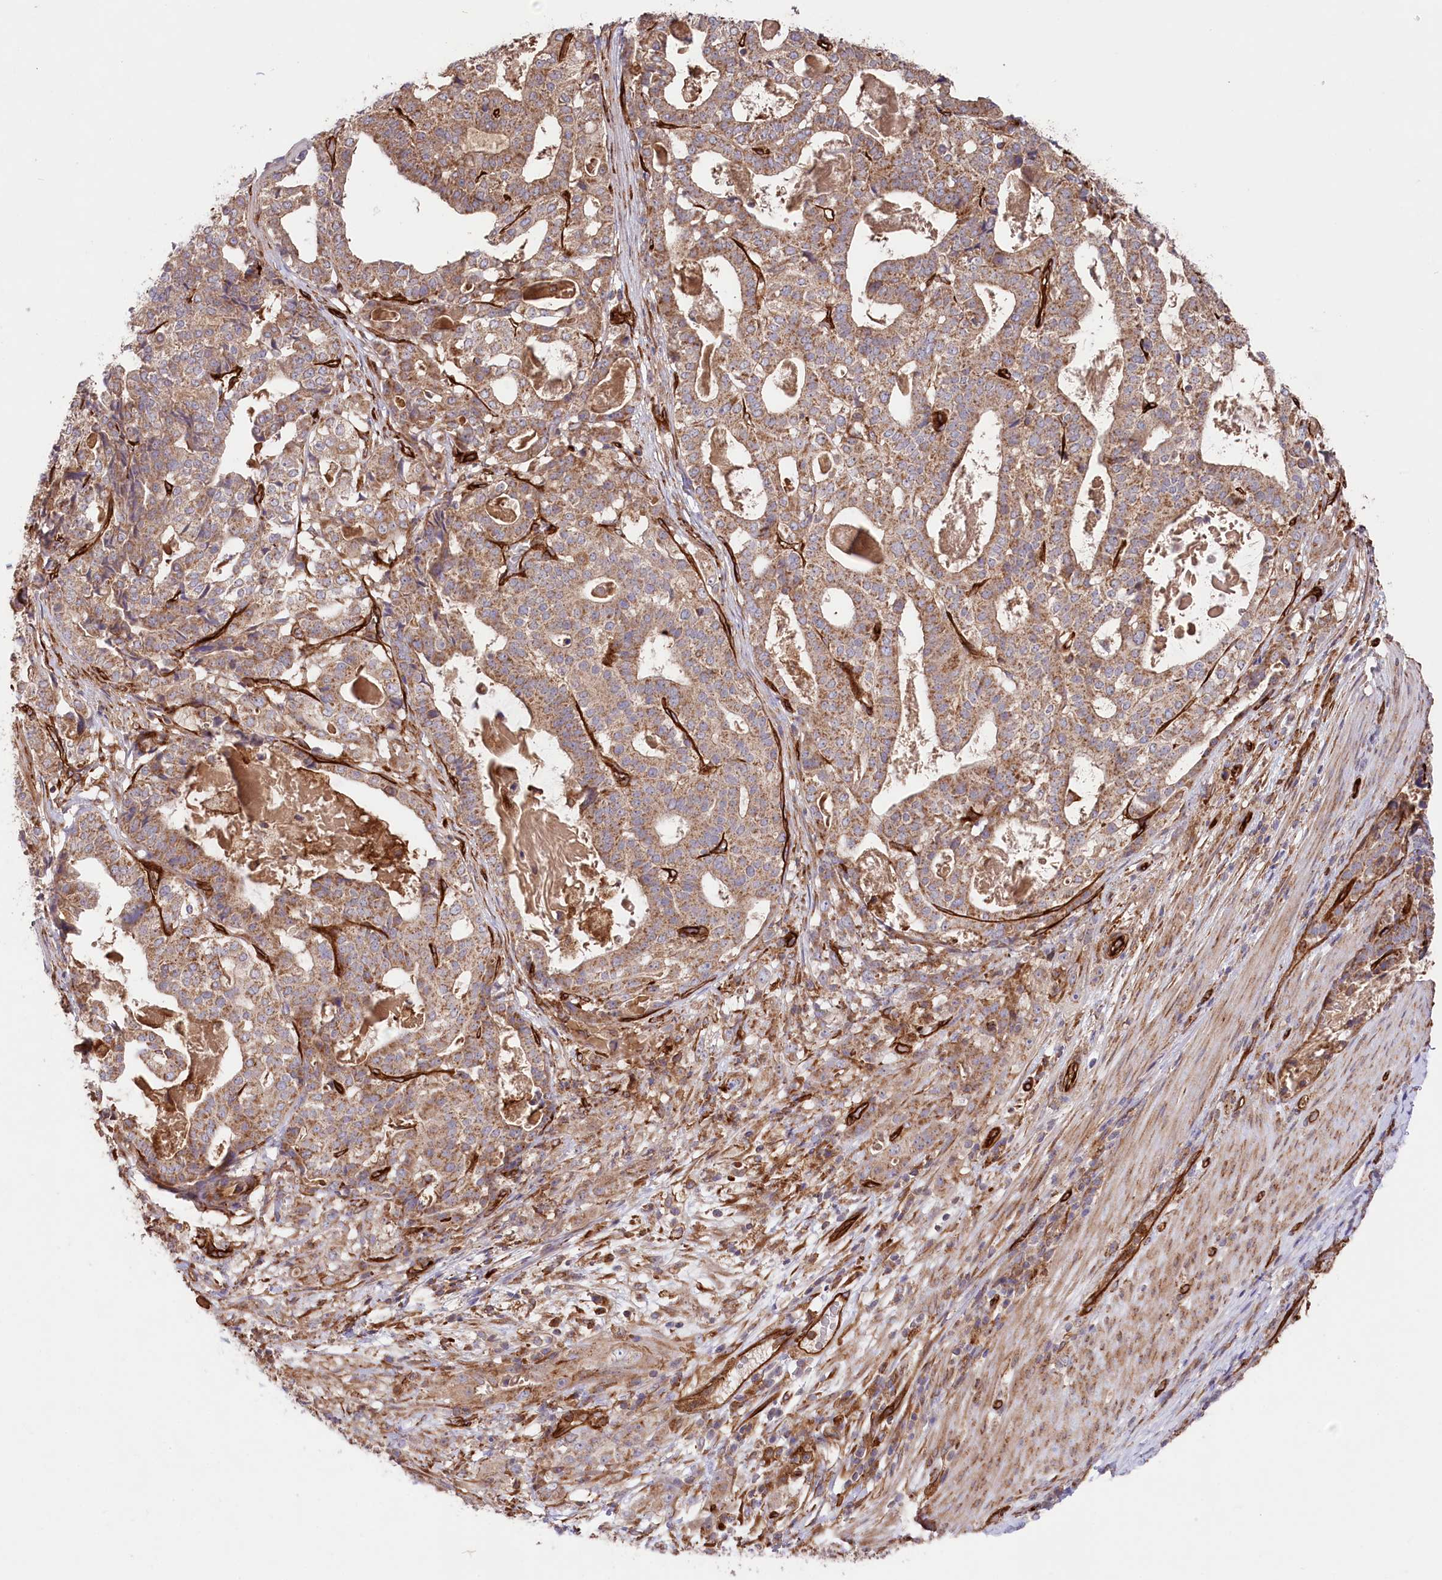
{"staining": {"intensity": "moderate", "quantity": ">75%", "location": "cytoplasmic/membranous"}, "tissue": "stomach cancer", "cell_type": "Tumor cells", "image_type": "cancer", "snomed": [{"axis": "morphology", "description": "Adenocarcinoma, NOS"}, {"axis": "topography", "description": "Stomach"}], "caption": "Immunohistochemistry (IHC) micrograph of neoplastic tissue: human stomach adenocarcinoma stained using IHC exhibits medium levels of moderate protein expression localized specifically in the cytoplasmic/membranous of tumor cells, appearing as a cytoplasmic/membranous brown color.", "gene": "MTPAP", "patient": {"sex": "male", "age": 48}}